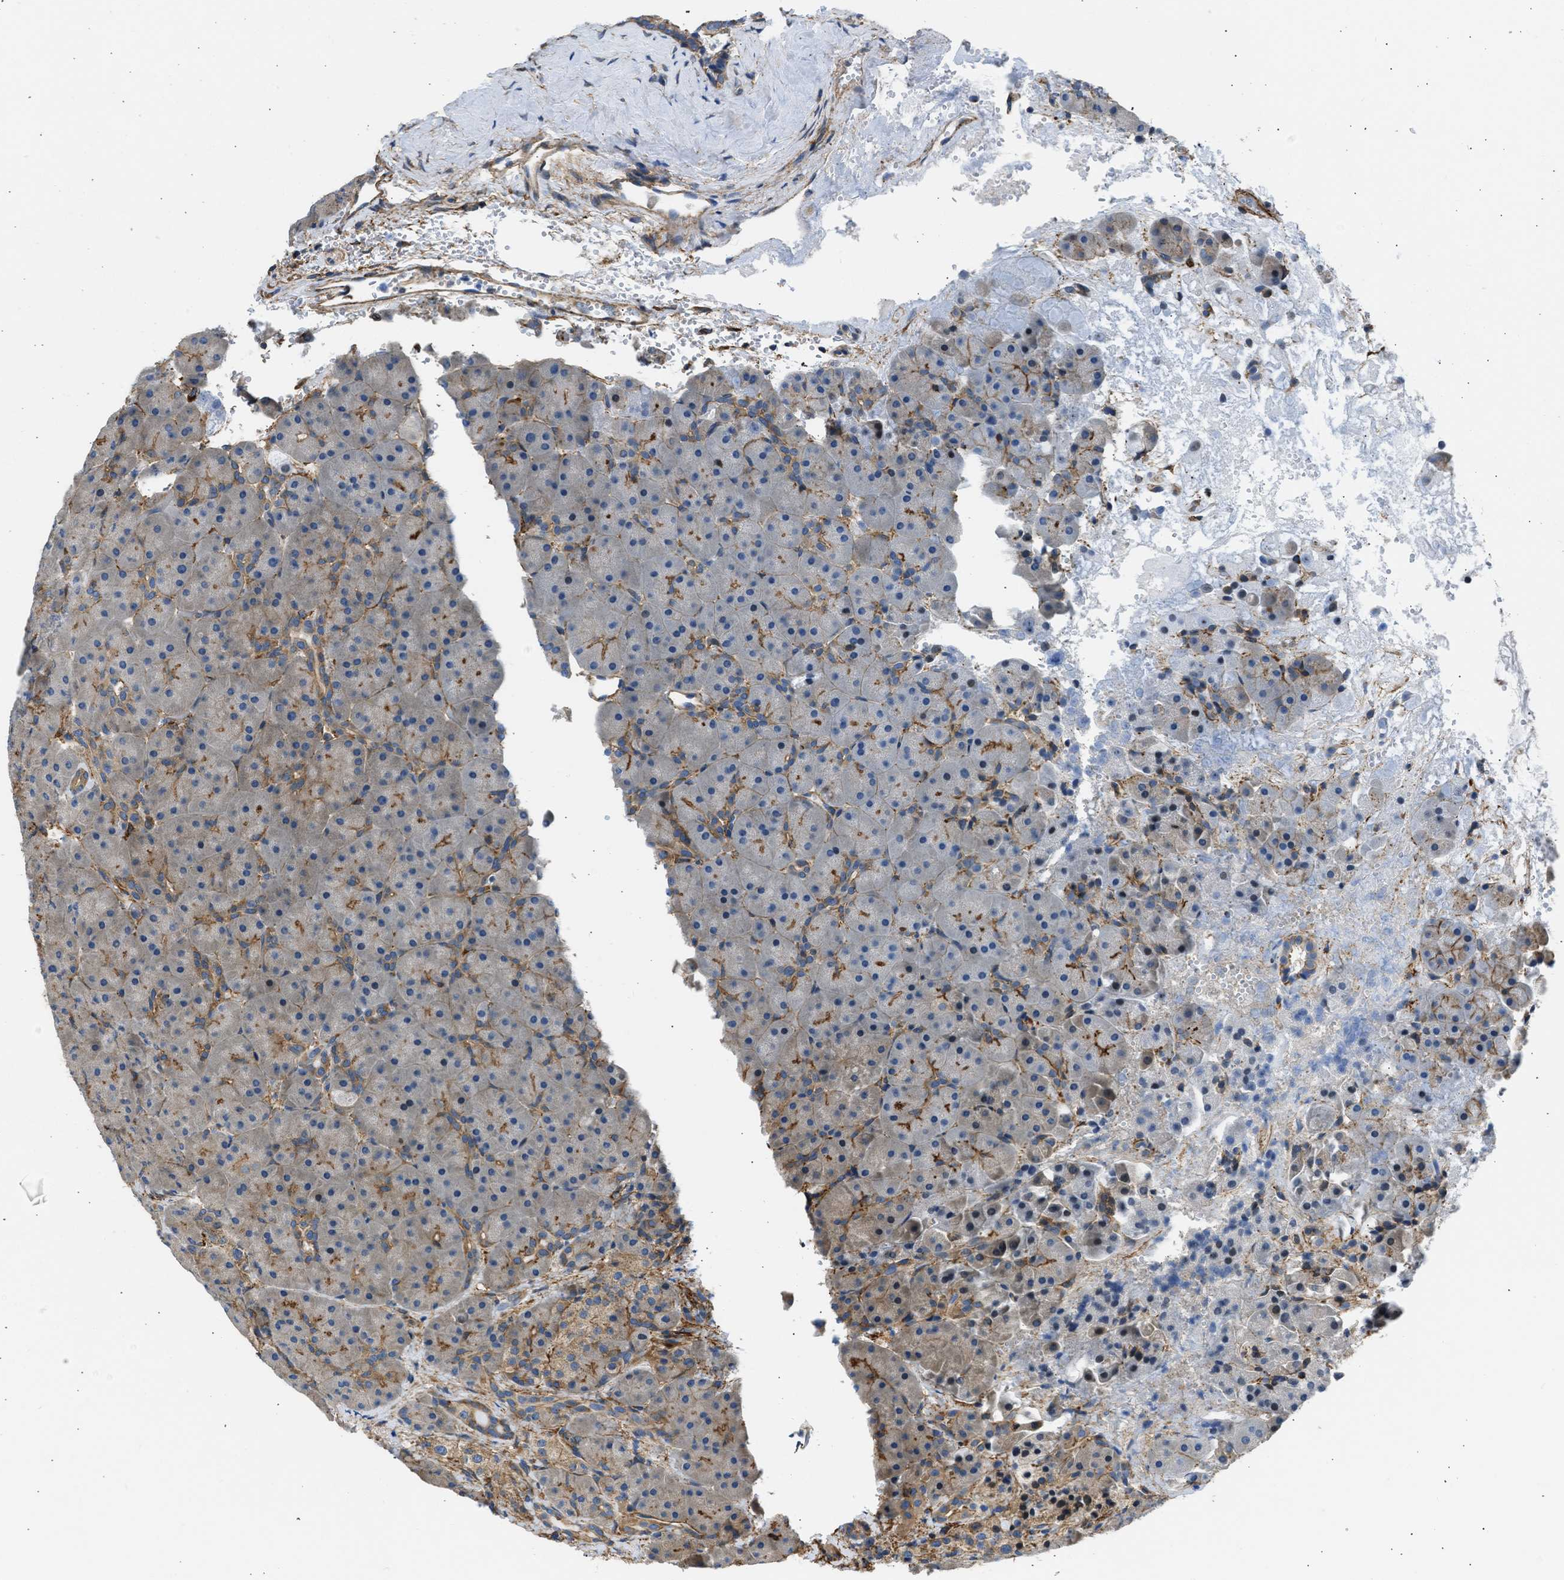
{"staining": {"intensity": "moderate", "quantity": "25%-75%", "location": "cytoplasmic/membranous"}, "tissue": "pancreas", "cell_type": "Exocrine glandular cells", "image_type": "normal", "snomed": [{"axis": "morphology", "description": "Normal tissue, NOS"}, {"axis": "topography", "description": "Pancreas"}], "caption": "This micrograph exhibits benign pancreas stained with immunohistochemistry (IHC) to label a protein in brown. The cytoplasmic/membranous of exocrine glandular cells show moderate positivity for the protein. Nuclei are counter-stained blue.", "gene": "SEPTIN2", "patient": {"sex": "male", "age": 66}}